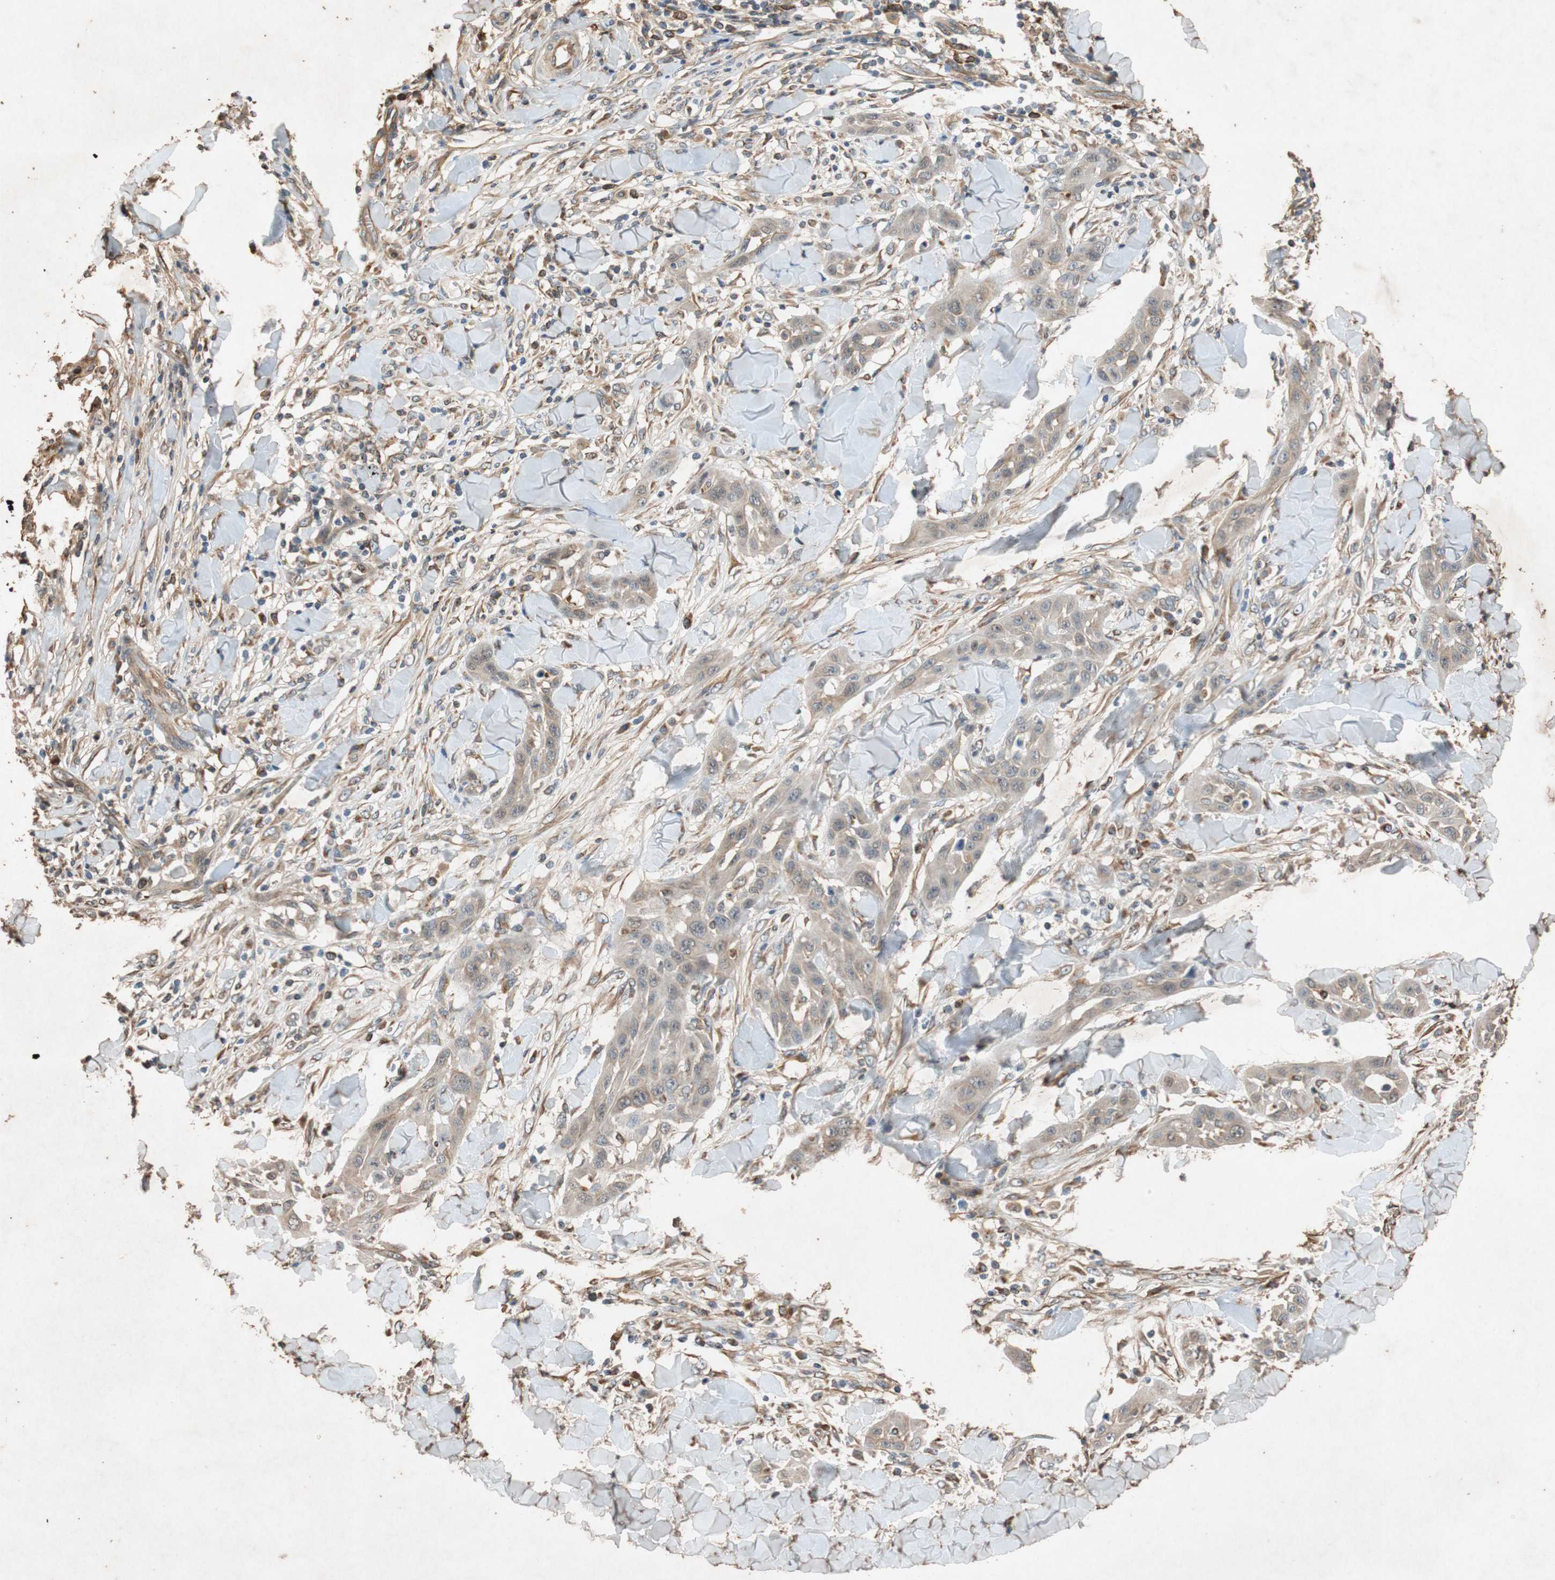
{"staining": {"intensity": "weak", "quantity": "25%-75%", "location": "cytoplasmic/membranous"}, "tissue": "skin cancer", "cell_type": "Tumor cells", "image_type": "cancer", "snomed": [{"axis": "morphology", "description": "Squamous cell carcinoma, NOS"}, {"axis": "topography", "description": "Skin"}], "caption": "Tumor cells reveal weak cytoplasmic/membranous staining in about 25%-75% of cells in squamous cell carcinoma (skin).", "gene": "TUBB", "patient": {"sex": "male", "age": 24}}